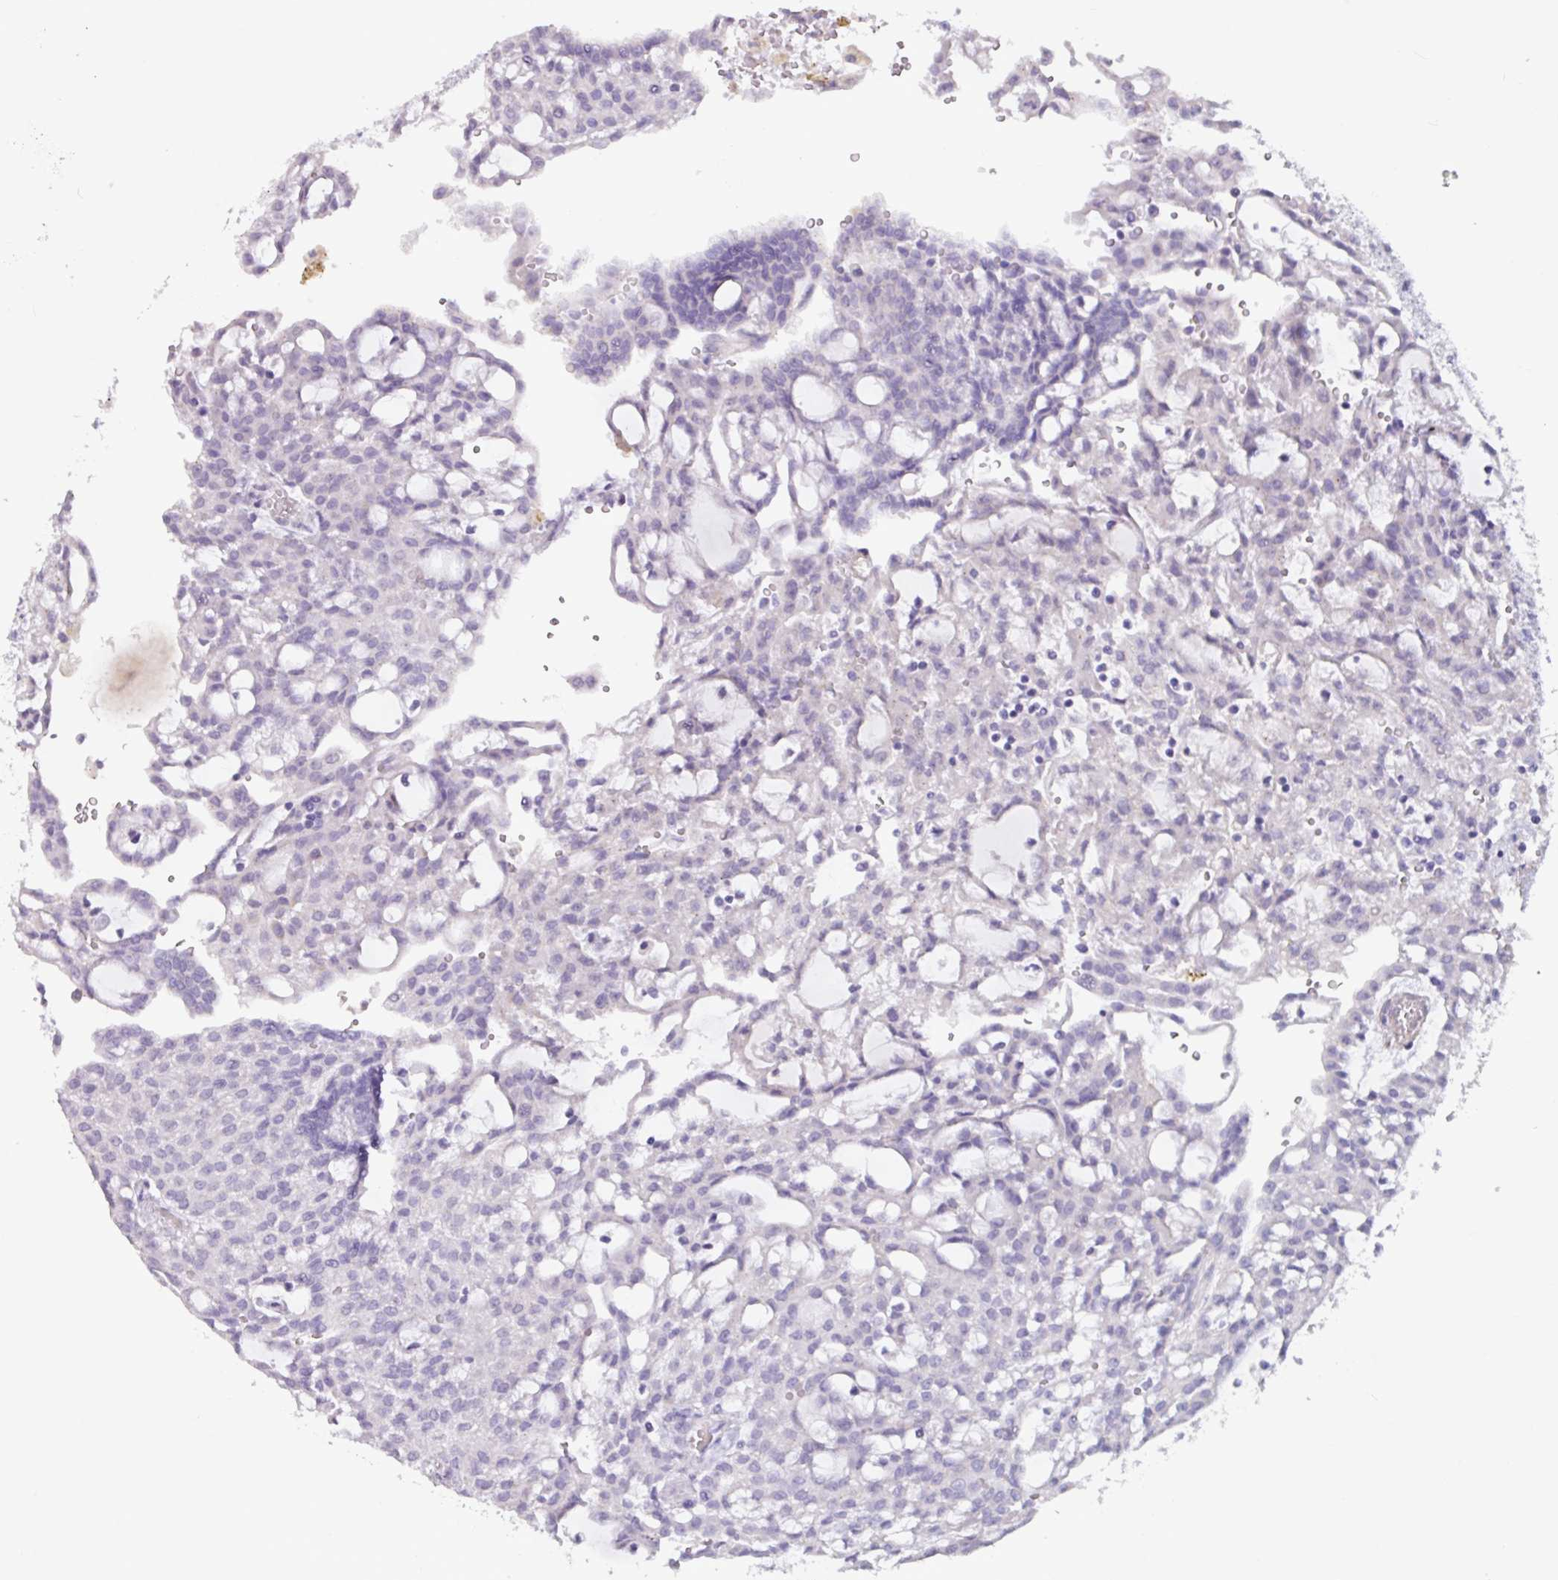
{"staining": {"intensity": "negative", "quantity": "none", "location": "none"}, "tissue": "renal cancer", "cell_type": "Tumor cells", "image_type": "cancer", "snomed": [{"axis": "morphology", "description": "Adenocarcinoma, NOS"}, {"axis": "topography", "description": "Kidney"}], "caption": "DAB (3,3'-diaminobenzidine) immunohistochemical staining of renal cancer (adenocarcinoma) demonstrates no significant expression in tumor cells. (Brightfield microscopy of DAB immunohistochemistry at high magnification).", "gene": "OTX1", "patient": {"sex": "male", "age": 63}}